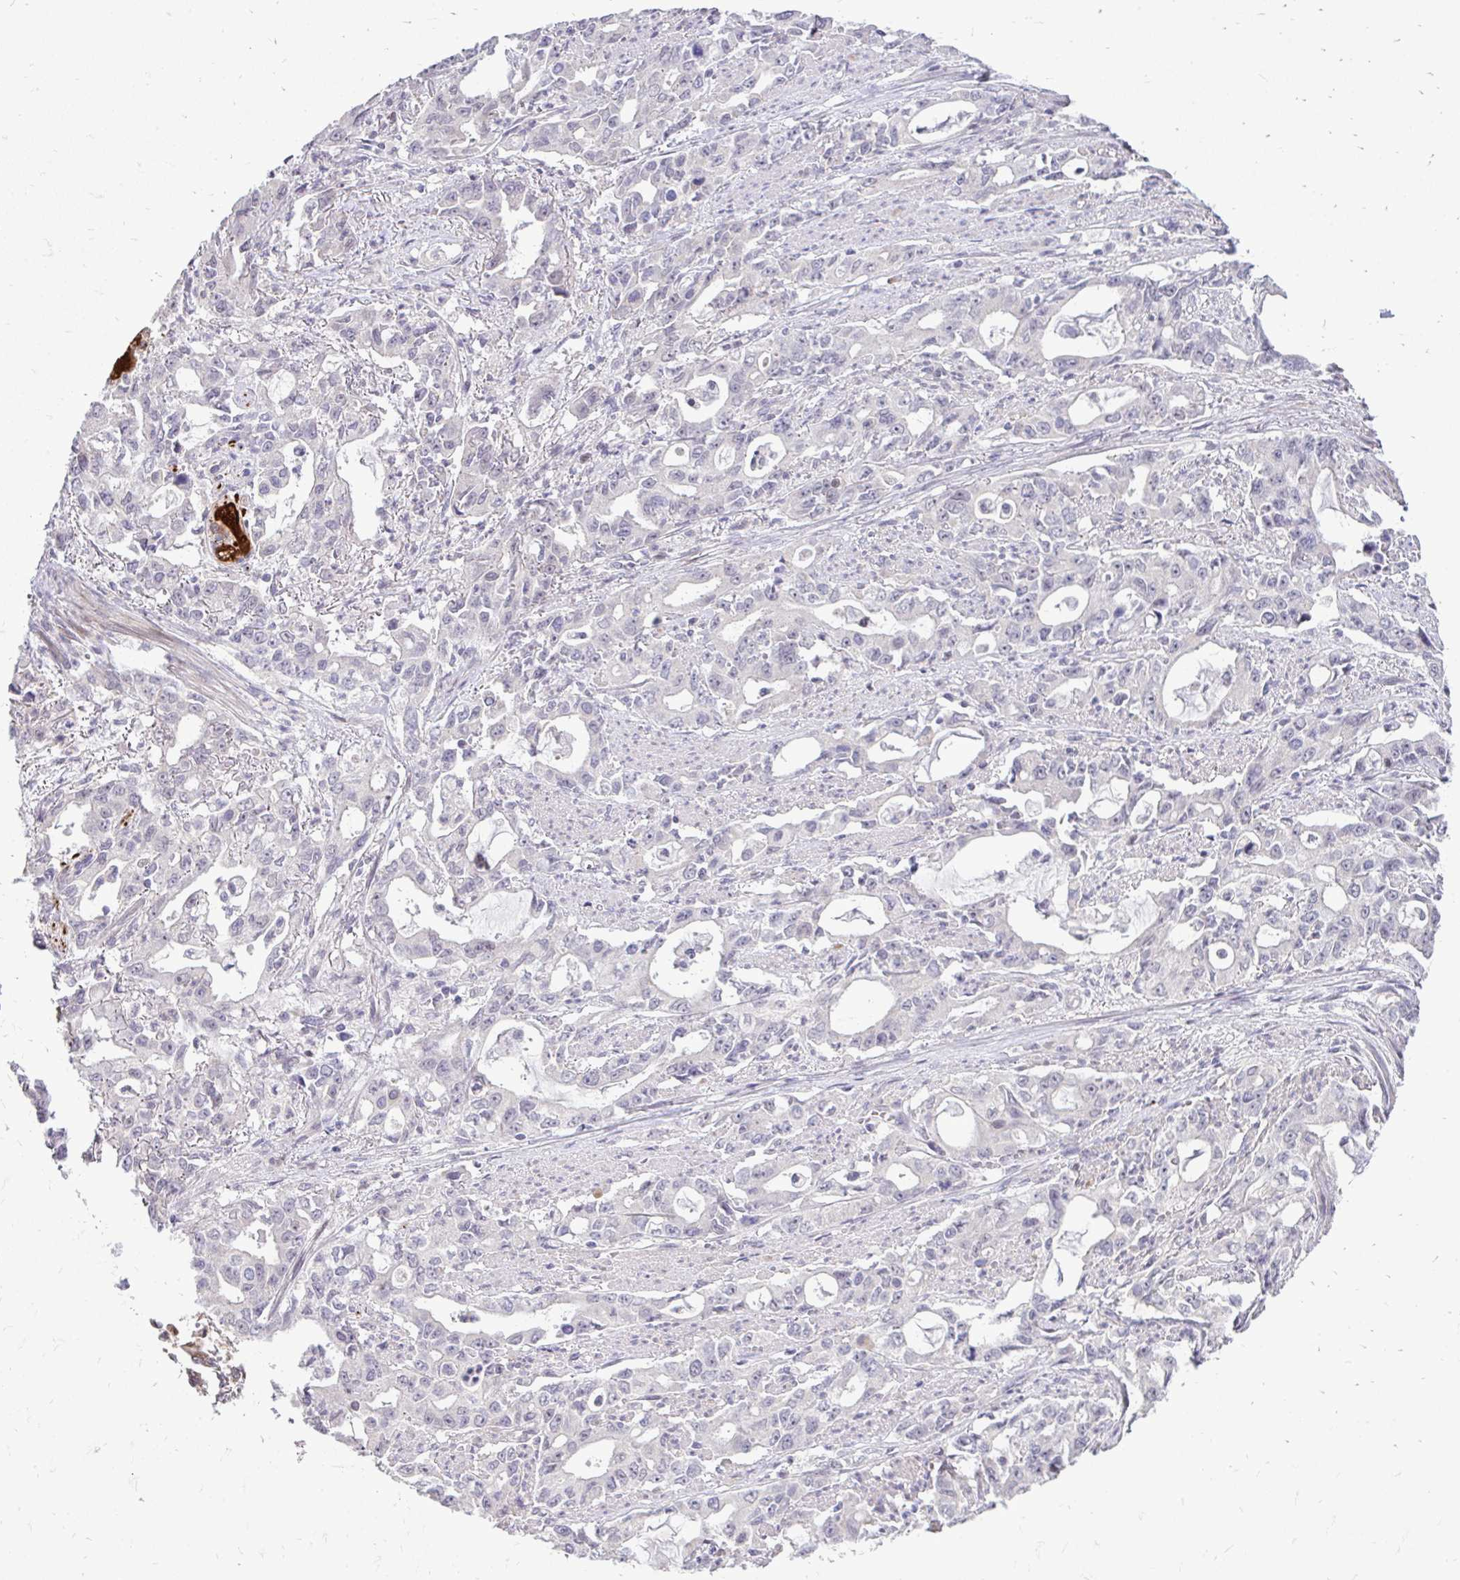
{"staining": {"intensity": "negative", "quantity": "none", "location": "none"}, "tissue": "stomach cancer", "cell_type": "Tumor cells", "image_type": "cancer", "snomed": [{"axis": "morphology", "description": "Adenocarcinoma, NOS"}, {"axis": "topography", "description": "Stomach, upper"}], "caption": "This is an immunohistochemistry (IHC) micrograph of human stomach cancer. There is no positivity in tumor cells.", "gene": "OR8D1", "patient": {"sex": "male", "age": 85}}